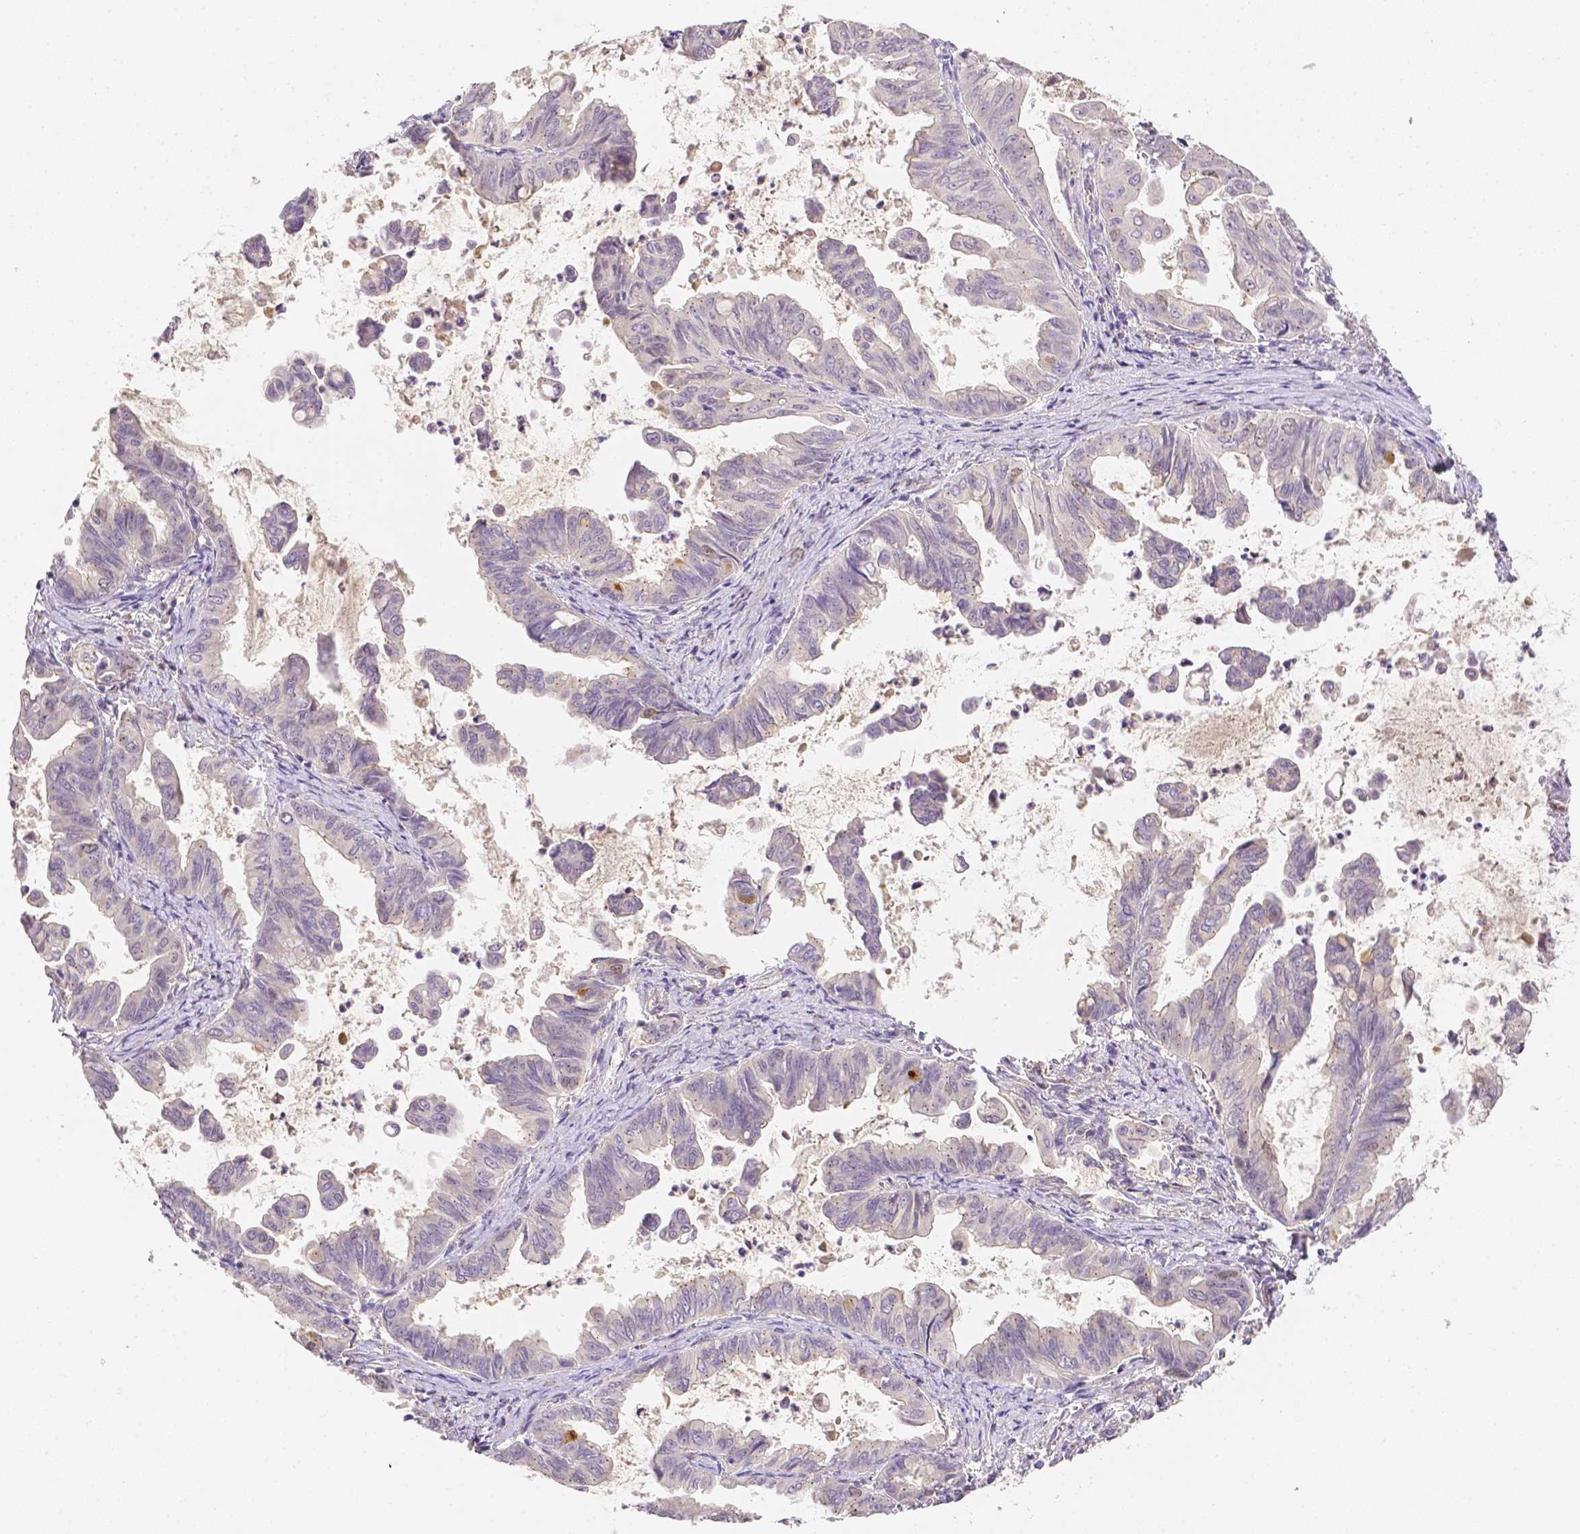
{"staining": {"intensity": "negative", "quantity": "none", "location": "none"}, "tissue": "stomach cancer", "cell_type": "Tumor cells", "image_type": "cancer", "snomed": [{"axis": "morphology", "description": "Adenocarcinoma, NOS"}, {"axis": "topography", "description": "Stomach, upper"}], "caption": "An immunohistochemistry (IHC) image of stomach adenocarcinoma is shown. There is no staining in tumor cells of stomach adenocarcinoma. Brightfield microscopy of IHC stained with DAB (brown) and hematoxylin (blue), captured at high magnification.", "gene": "C10orf67", "patient": {"sex": "male", "age": 80}}